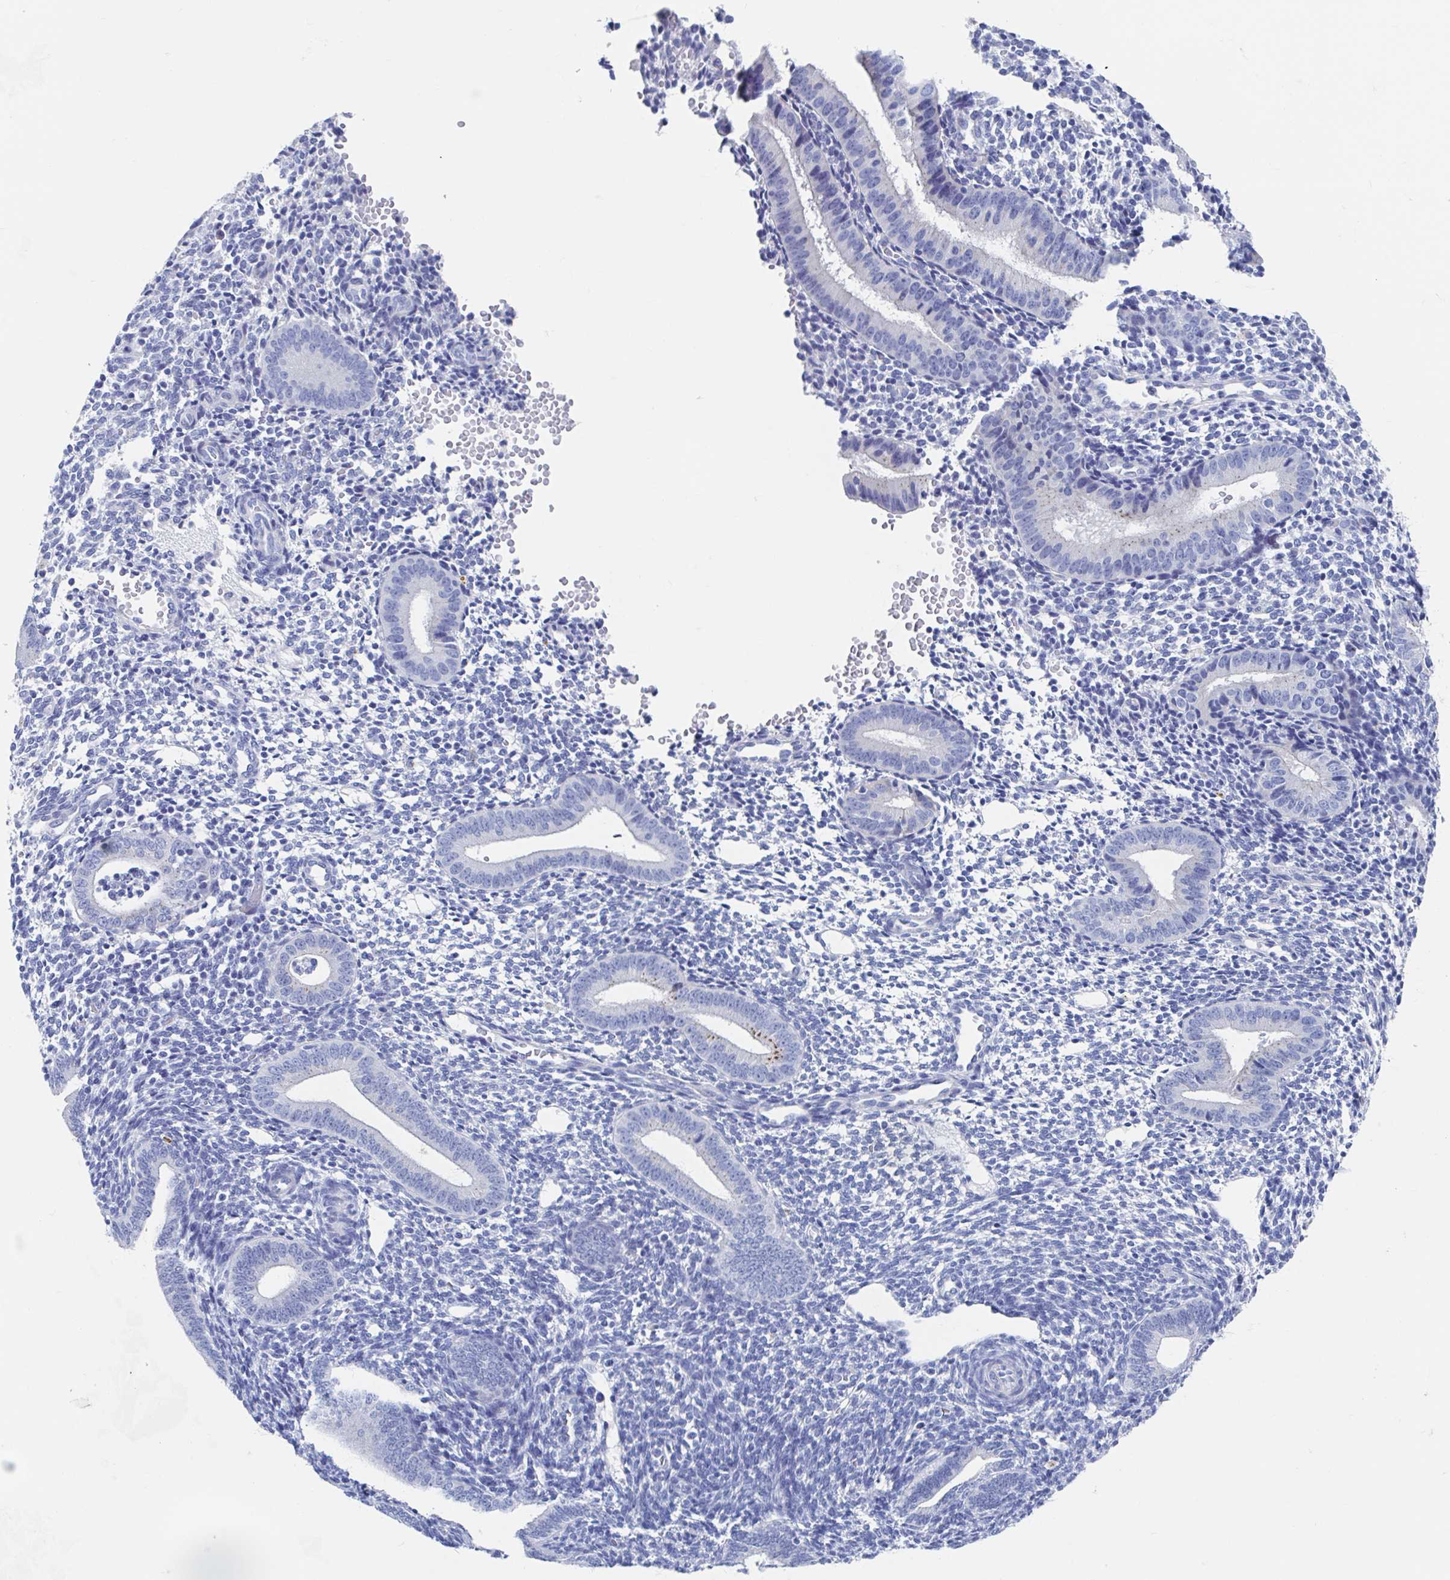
{"staining": {"intensity": "negative", "quantity": "none", "location": "none"}, "tissue": "endometrium", "cell_type": "Cells in endometrial stroma", "image_type": "normal", "snomed": [{"axis": "morphology", "description": "Normal tissue, NOS"}, {"axis": "topography", "description": "Endometrium"}], "caption": "Immunohistochemistry (IHC) of benign endometrium demonstrates no expression in cells in endometrial stroma.", "gene": "SHCBP1L", "patient": {"sex": "female", "age": 40}}